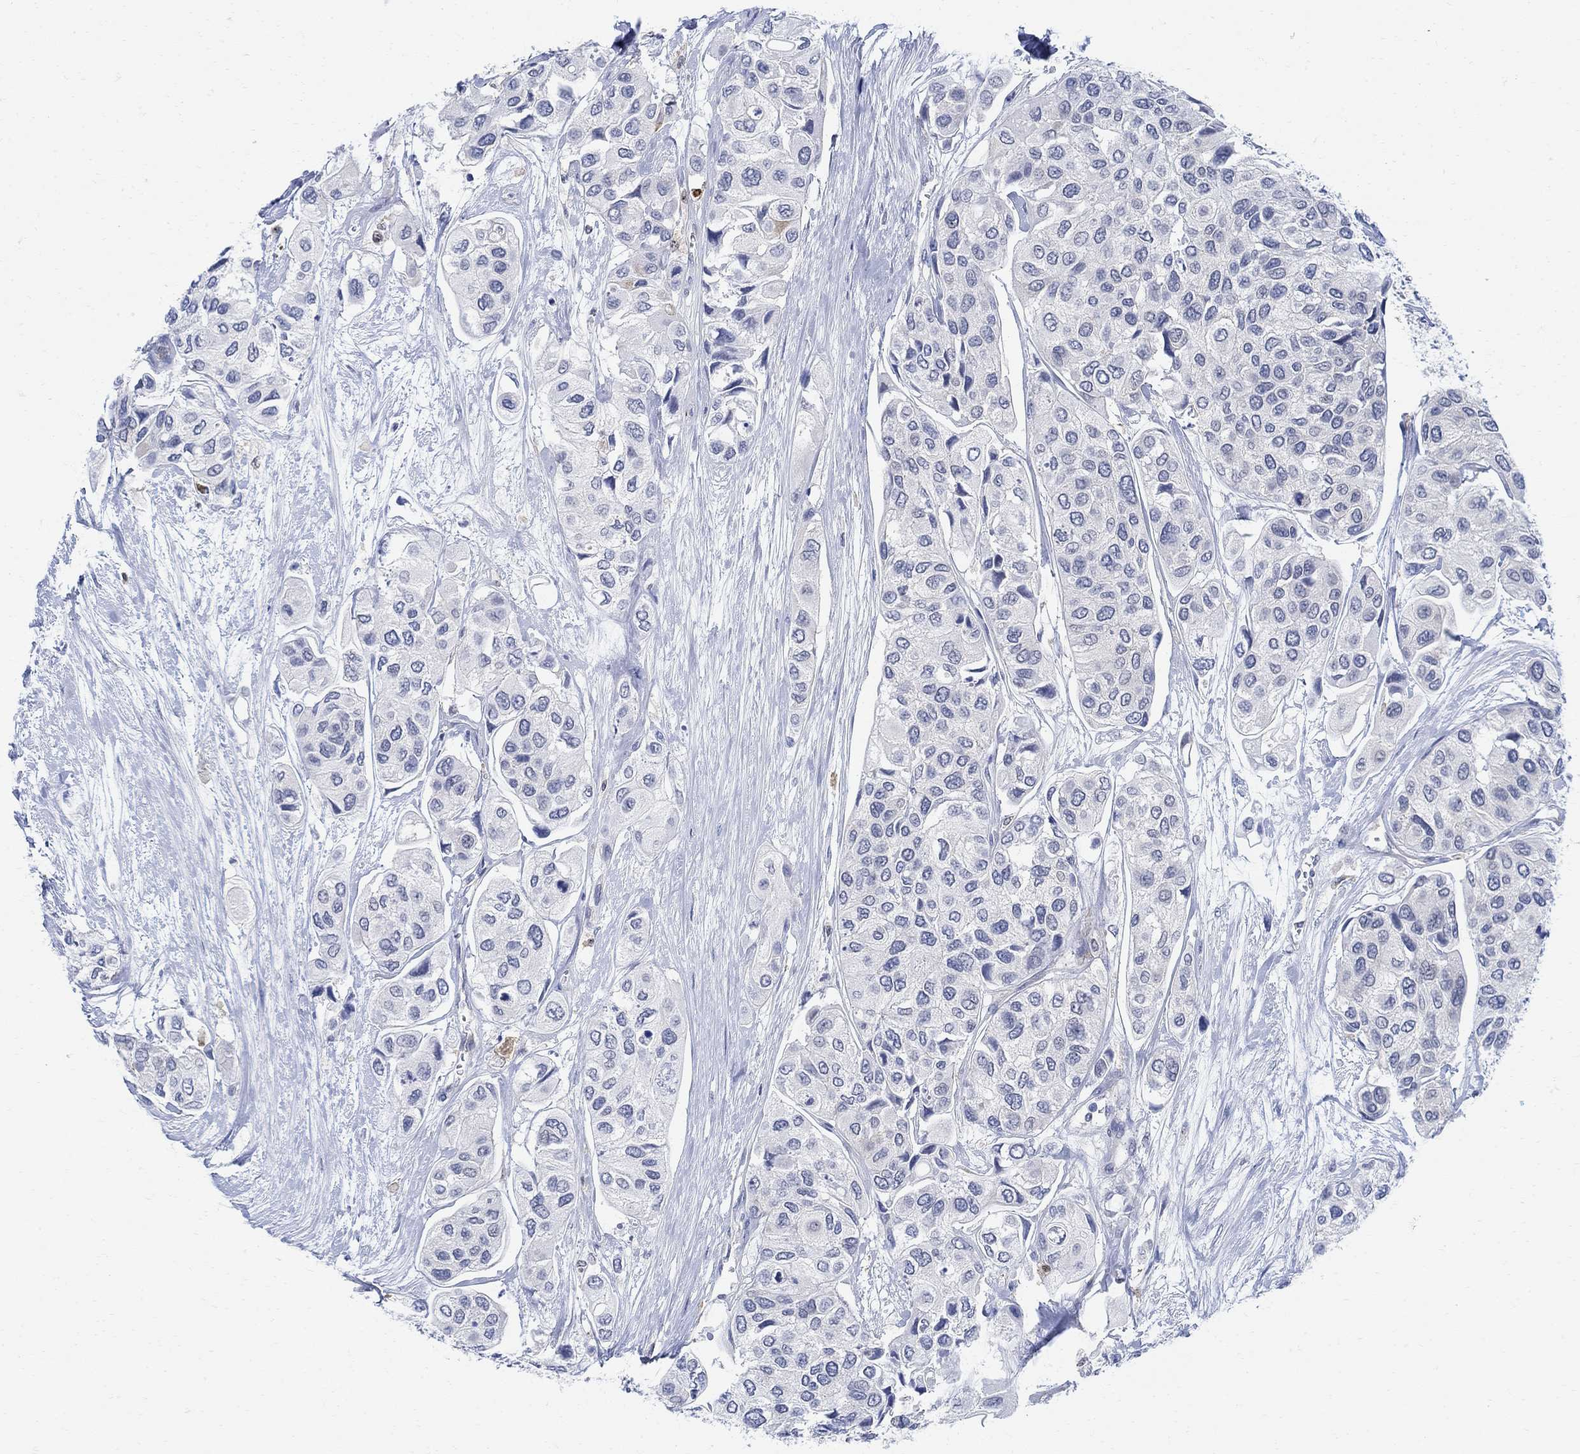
{"staining": {"intensity": "negative", "quantity": "none", "location": "none"}, "tissue": "urothelial cancer", "cell_type": "Tumor cells", "image_type": "cancer", "snomed": [{"axis": "morphology", "description": "Urothelial carcinoma, High grade"}, {"axis": "topography", "description": "Urinary bladder"}], "caption": "Urothelial cancer was stained to show a protein in brown. There is no significant positivity in tumor cells. (Stains: DAB immunohistochemistry (IHC) with hematoxylin counter stain, Microscopy: brightfield microscopy at high magnification).", "gene": "PHF21B", "patient": {"sex": "male", "age": 77}}